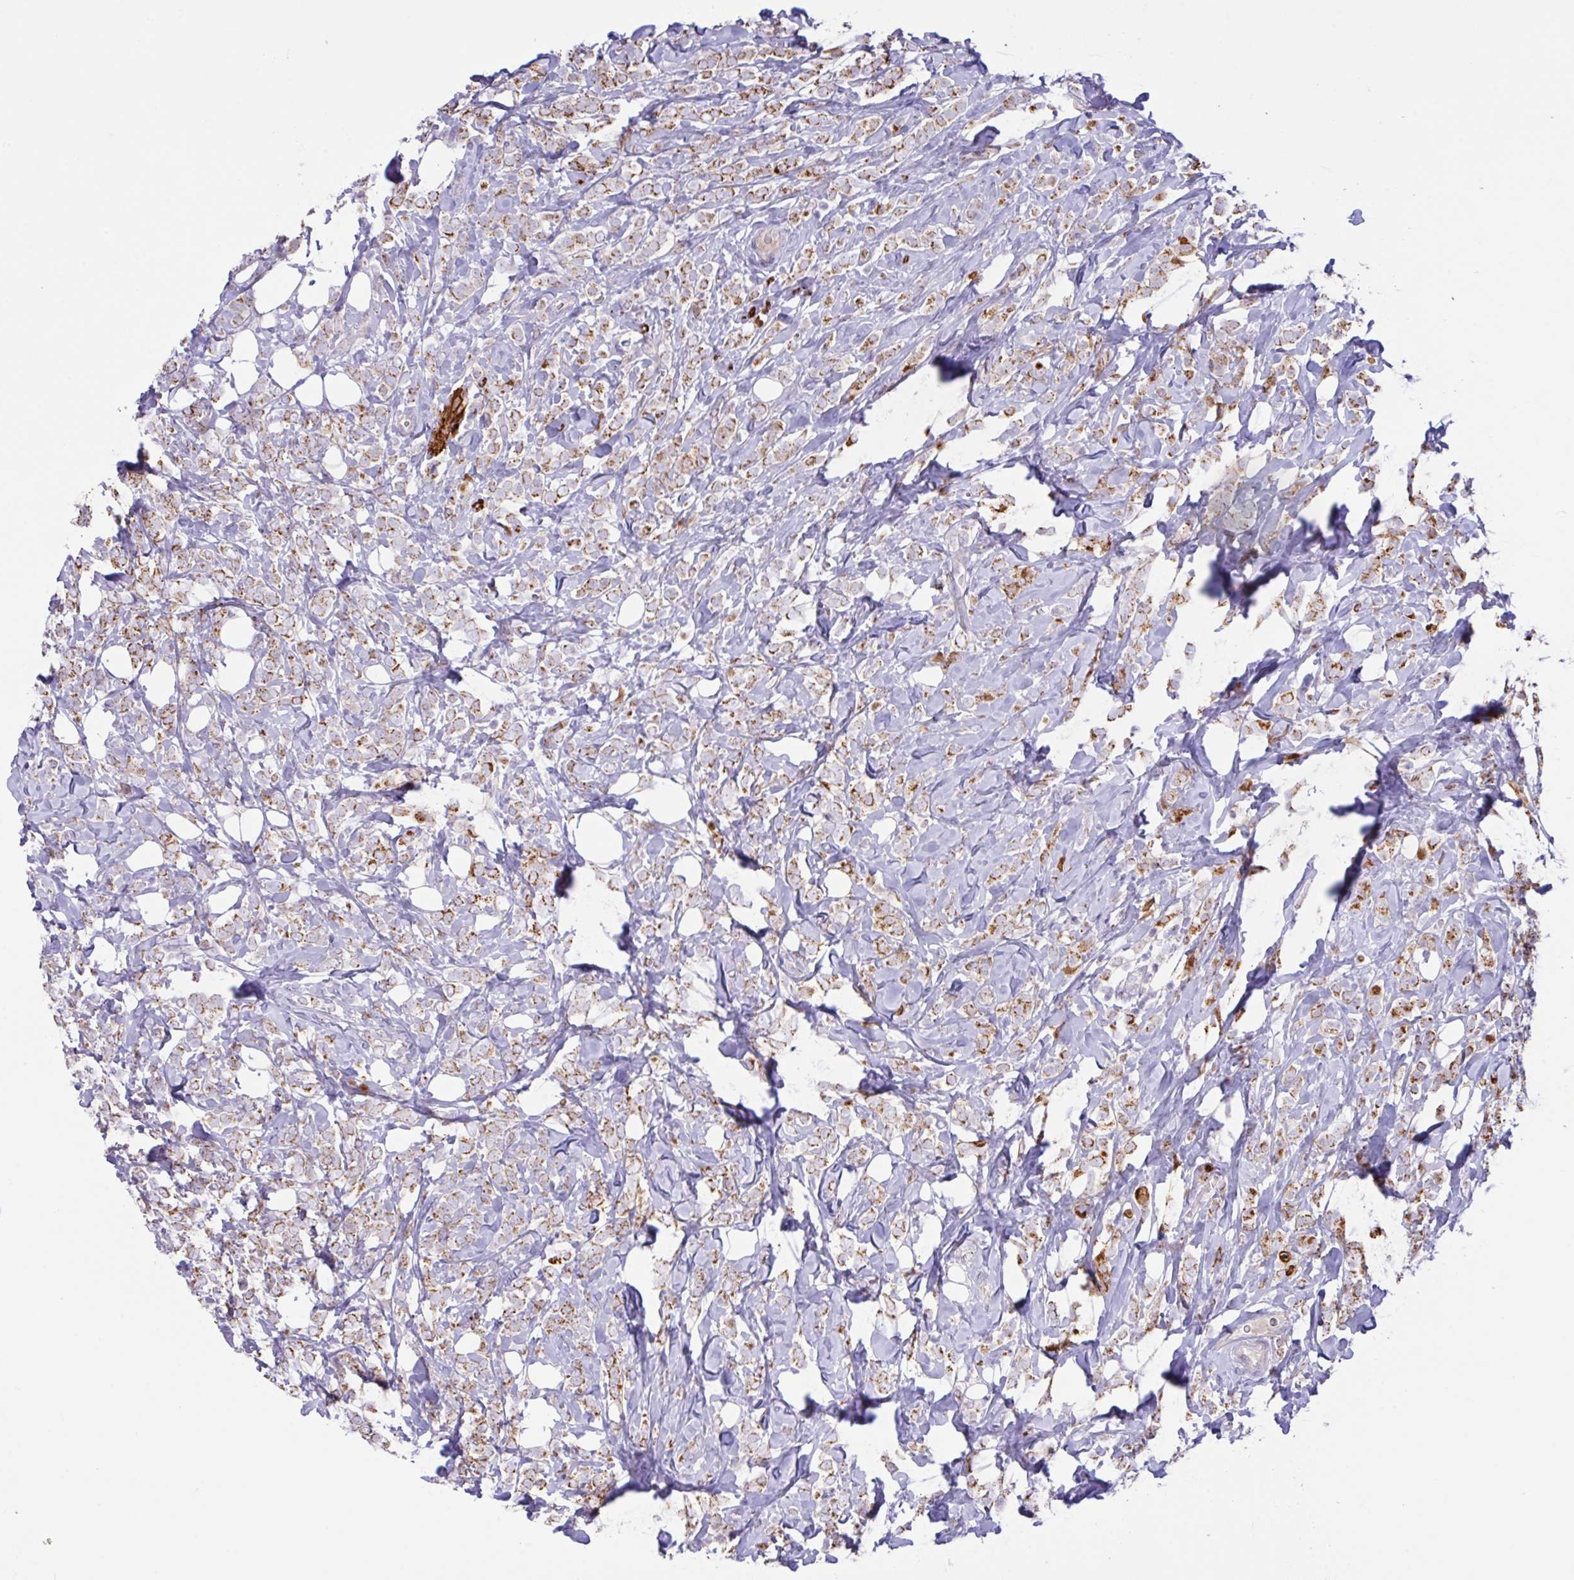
{"staining": {"intensity": "moderate", "quantity": ">75%", "location": "cytoplasmic/membranous"}, "tissue": "breast cancer", "cell_type": "Tumor cells", "image_type": "cancer", "snomed": [{"axis": "morphology", "description": "Lobular carcinoma"}, {"axis": "topography", "description": "Breast"}], "caption": "Human breast cancer (lobular carcinoma) stained with a protein marker shows moderate staining in tumor cells.", "gene": "CHDH", "patient": {"sex": "female", "age": 49}}